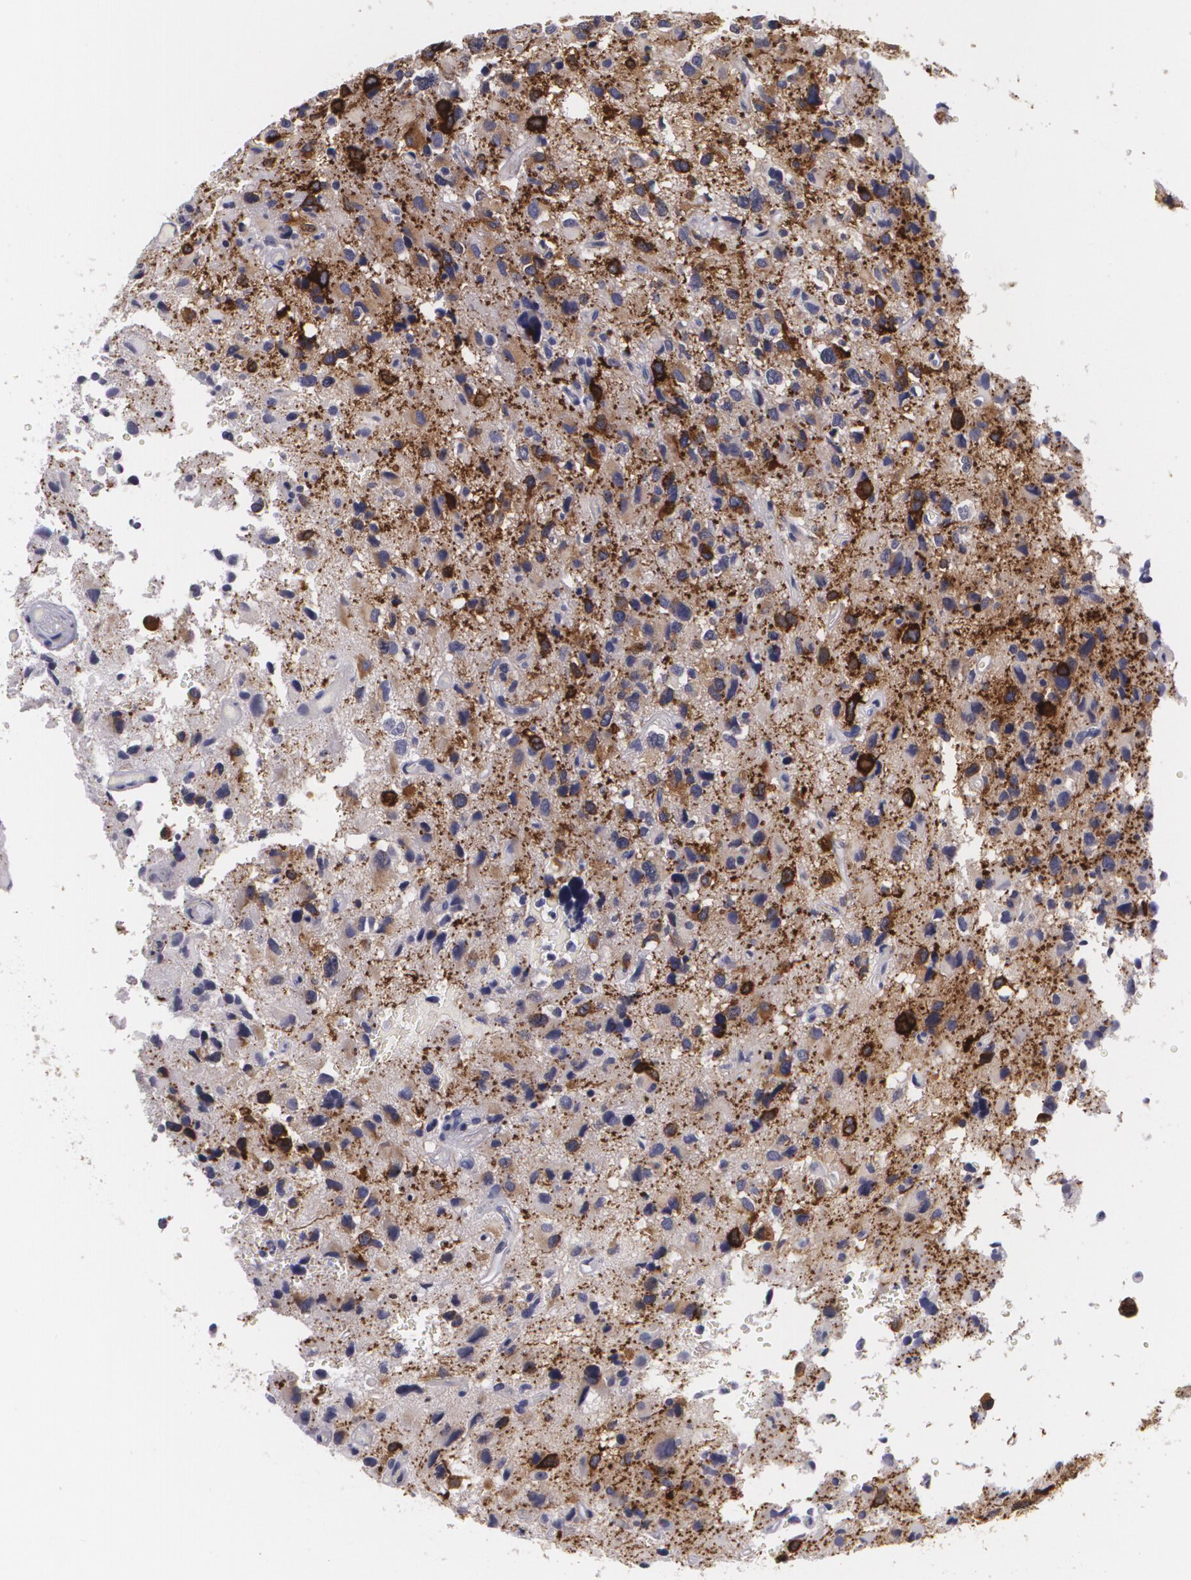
{"staining": {"intensity": "strong", "quantity": "25%-75%", "location": "cytoplasmic/membranous"}, "tissue": "glioma", "cell_type": "Tumor cells", "image_type": "cancer", "snomed": [{"axis": "morphology", "description": "Glioma, malignant, High grade"}, {"axis": "topography", "description": "Brain"}], "caption": "Protein staining of glioma tissue reveals strong cytoplasmic/membranous staining in about 25%-75% of tumor cells.", "gene": "MAP2", "patient": {"sex": "male", "age": 69}}